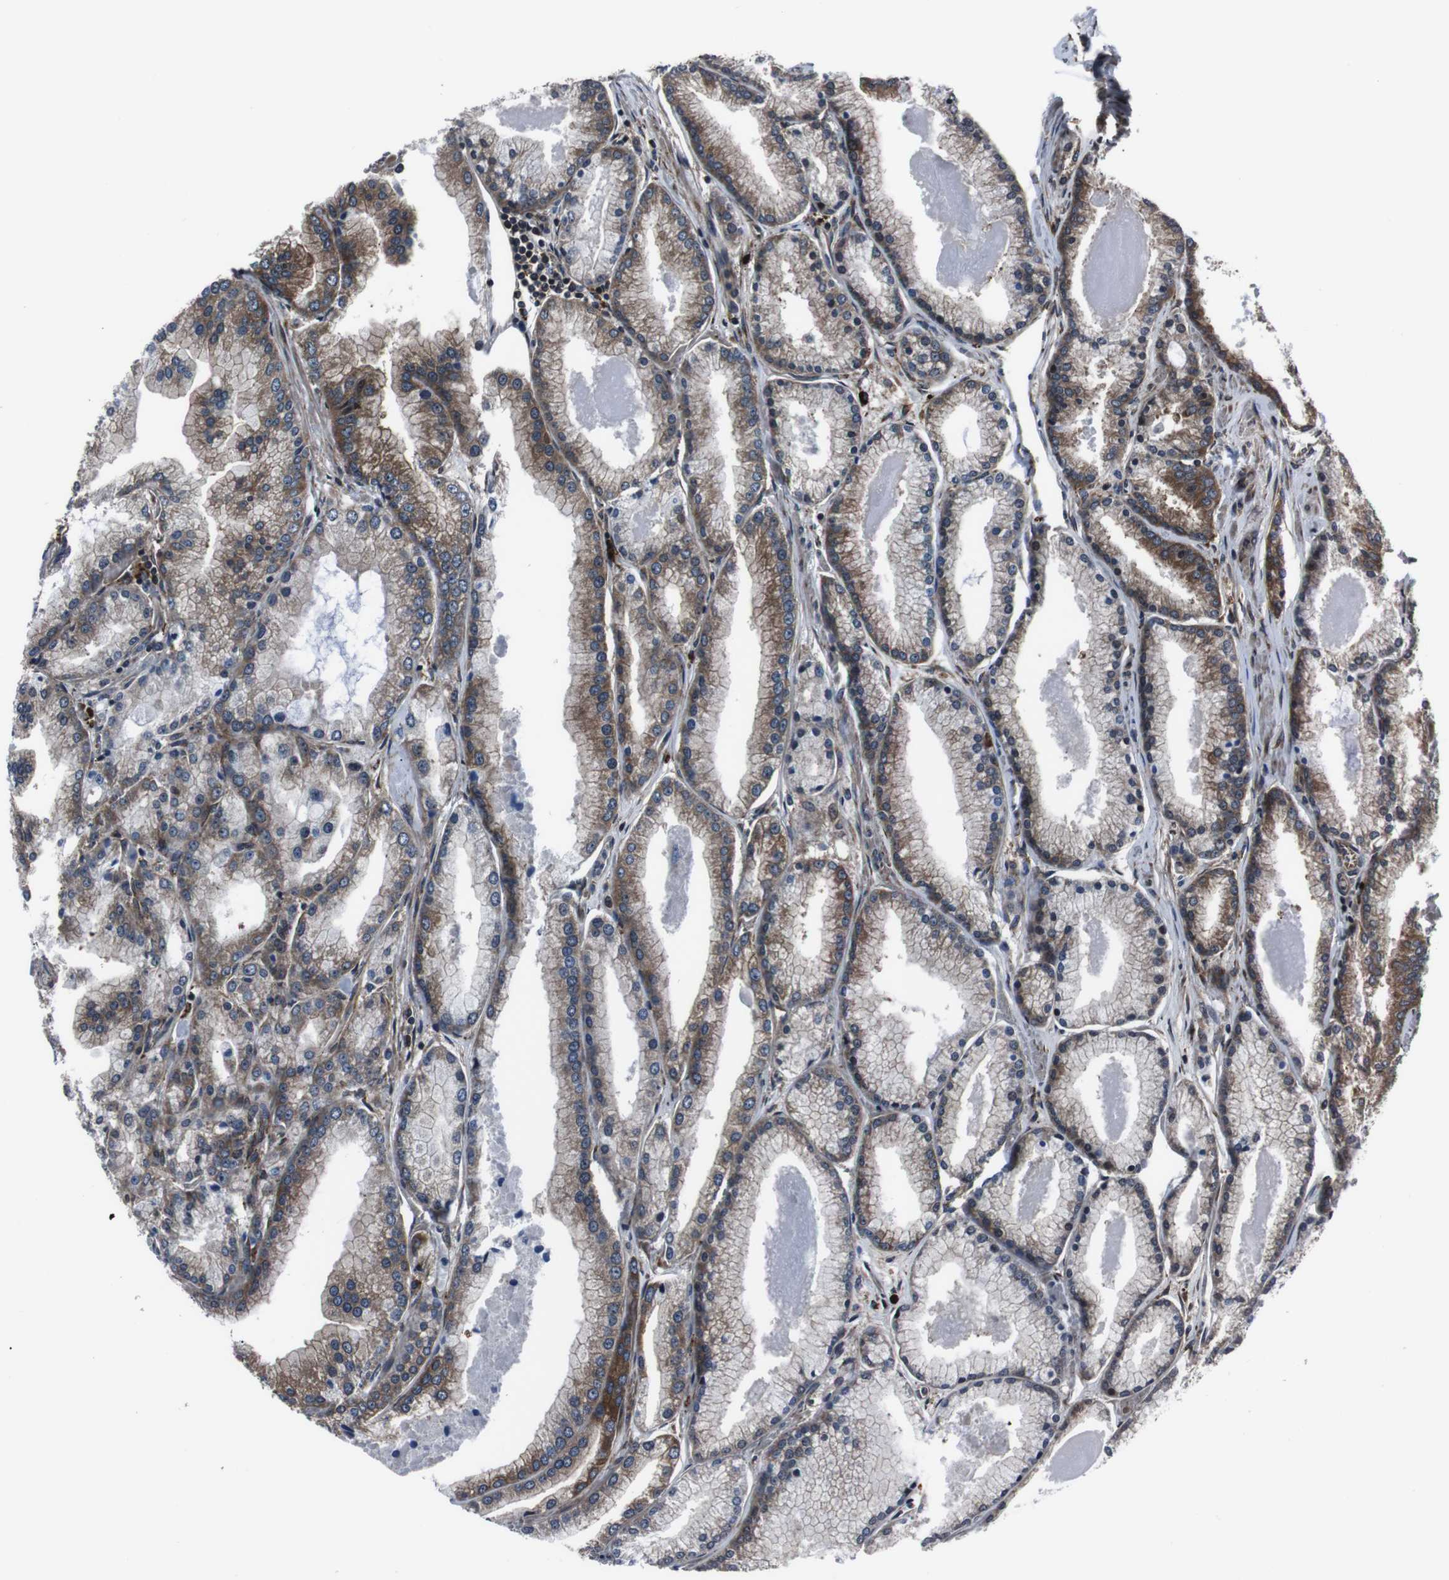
{"staining": {"intensity": "moderate", "quantity": ">75%", "location": "cytoplasmic/membranous"}, "tissue": "prostate cancer", "cell_type": "Tumor cells", "image_type": "cancer", "snomed": [{"axis": "morphology", "description": "Adenocarcinoma, High grade"}, {"axis": "topography", "description": "Prostate"}], "caption": "A medium amount of moderate cytoplasmic/membranous expression is identified in approximately >75% of tumor cells in prostate cancer (high-grade adenocarcinoma) tissue.", "gene": "EIF4A2", "patient": {"sex": "male", "age": 61}}